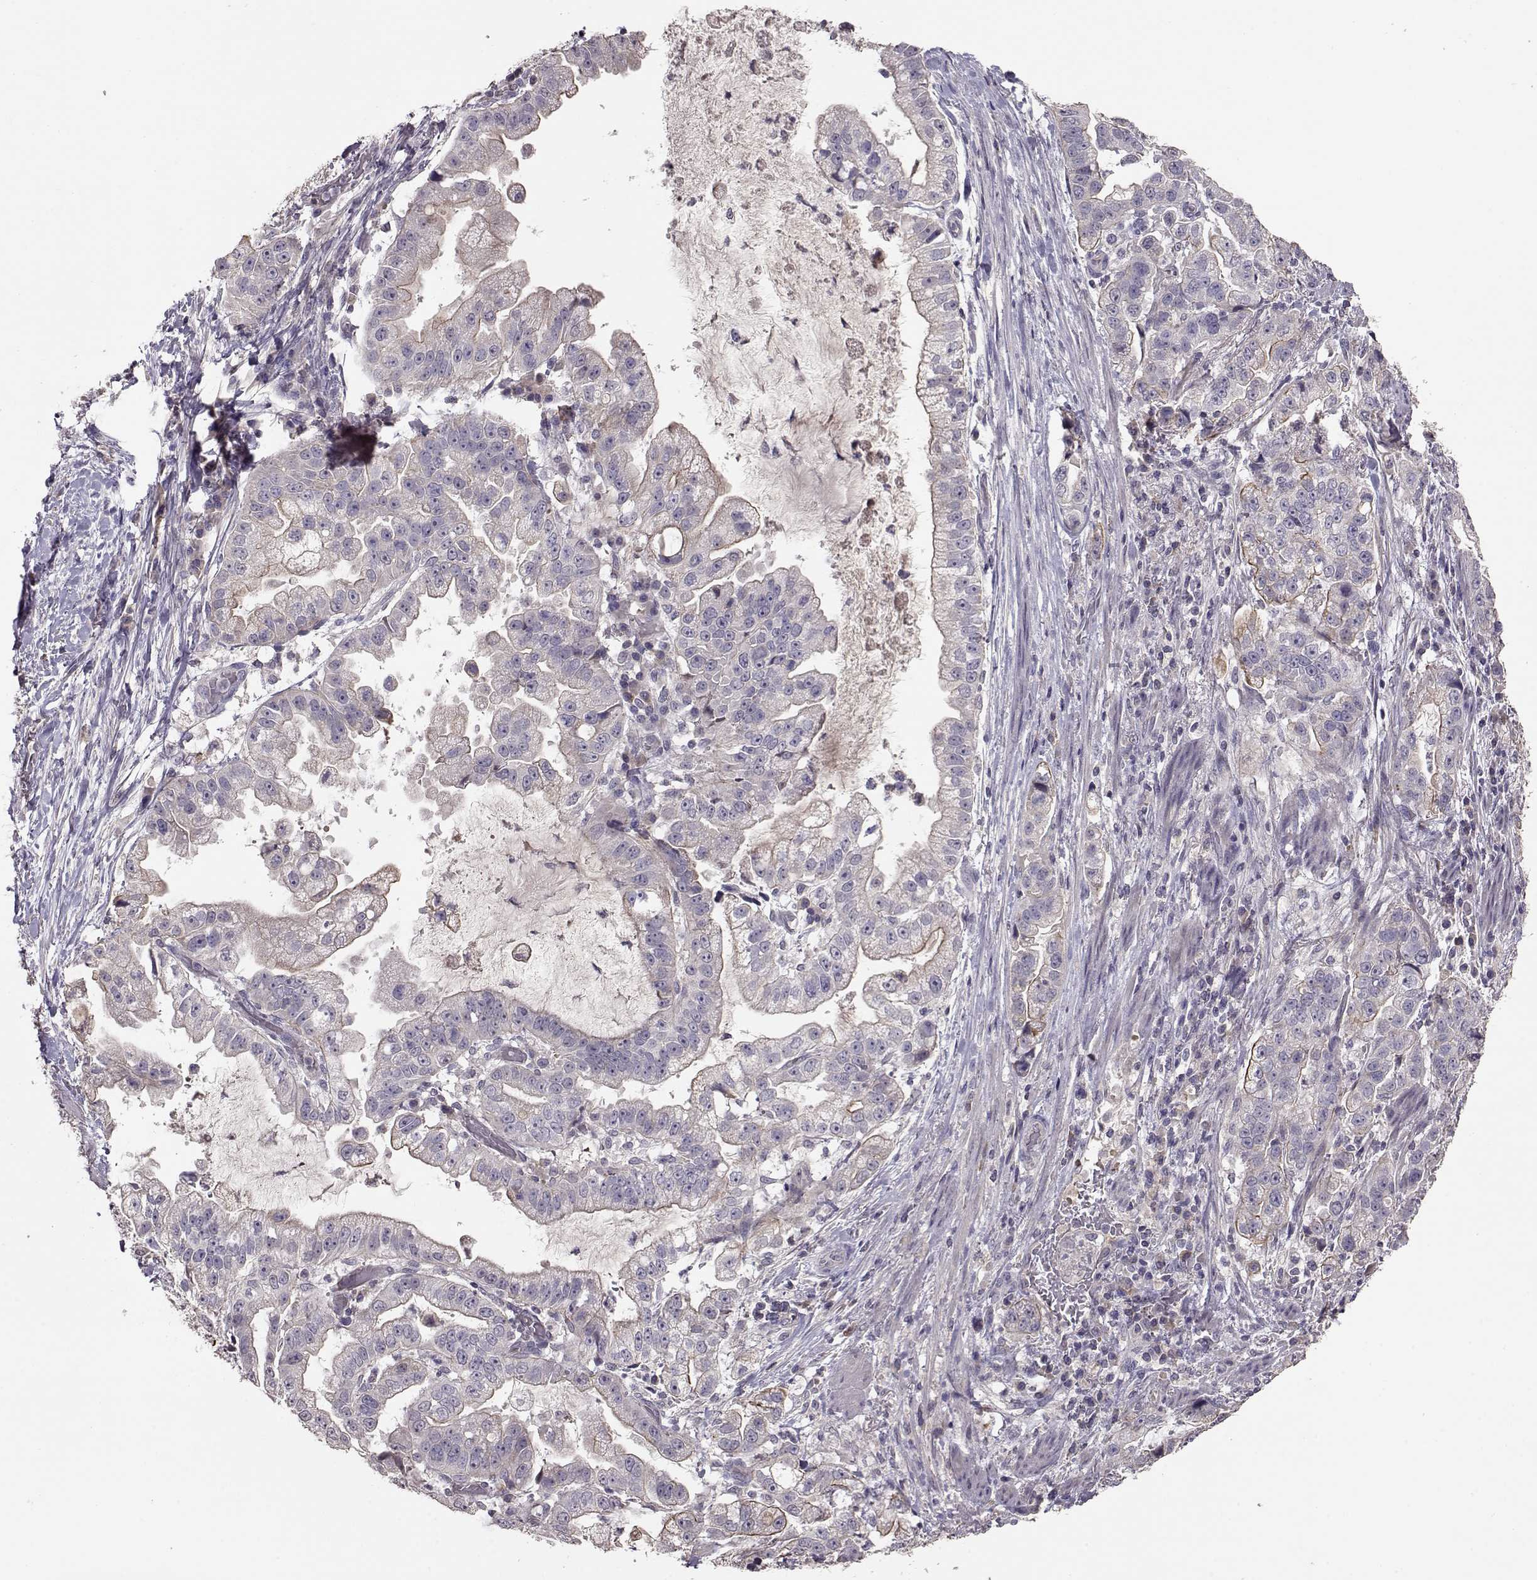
{"staining": {"intensity": "moderate", "quantity": "25%-75%", "location": "cytoplasmic/membranous"}, "tissue": "stomach cancer", "cell_type": "Tumor cells", "image_type": "cancer", "snomed": [{"axis": "morphology", "description": "Adenocarcinoma, NOS"}, {"axis": "topography", "description": "Stomach"}], "caption": "Protein staining displays moderate cytoplasmic/membranous expression in about 25%-75% of tumor cells in adenocarcinoma (stomach).", "gene": "PMCH", "patient": {"sex": "male", "age": 59}}